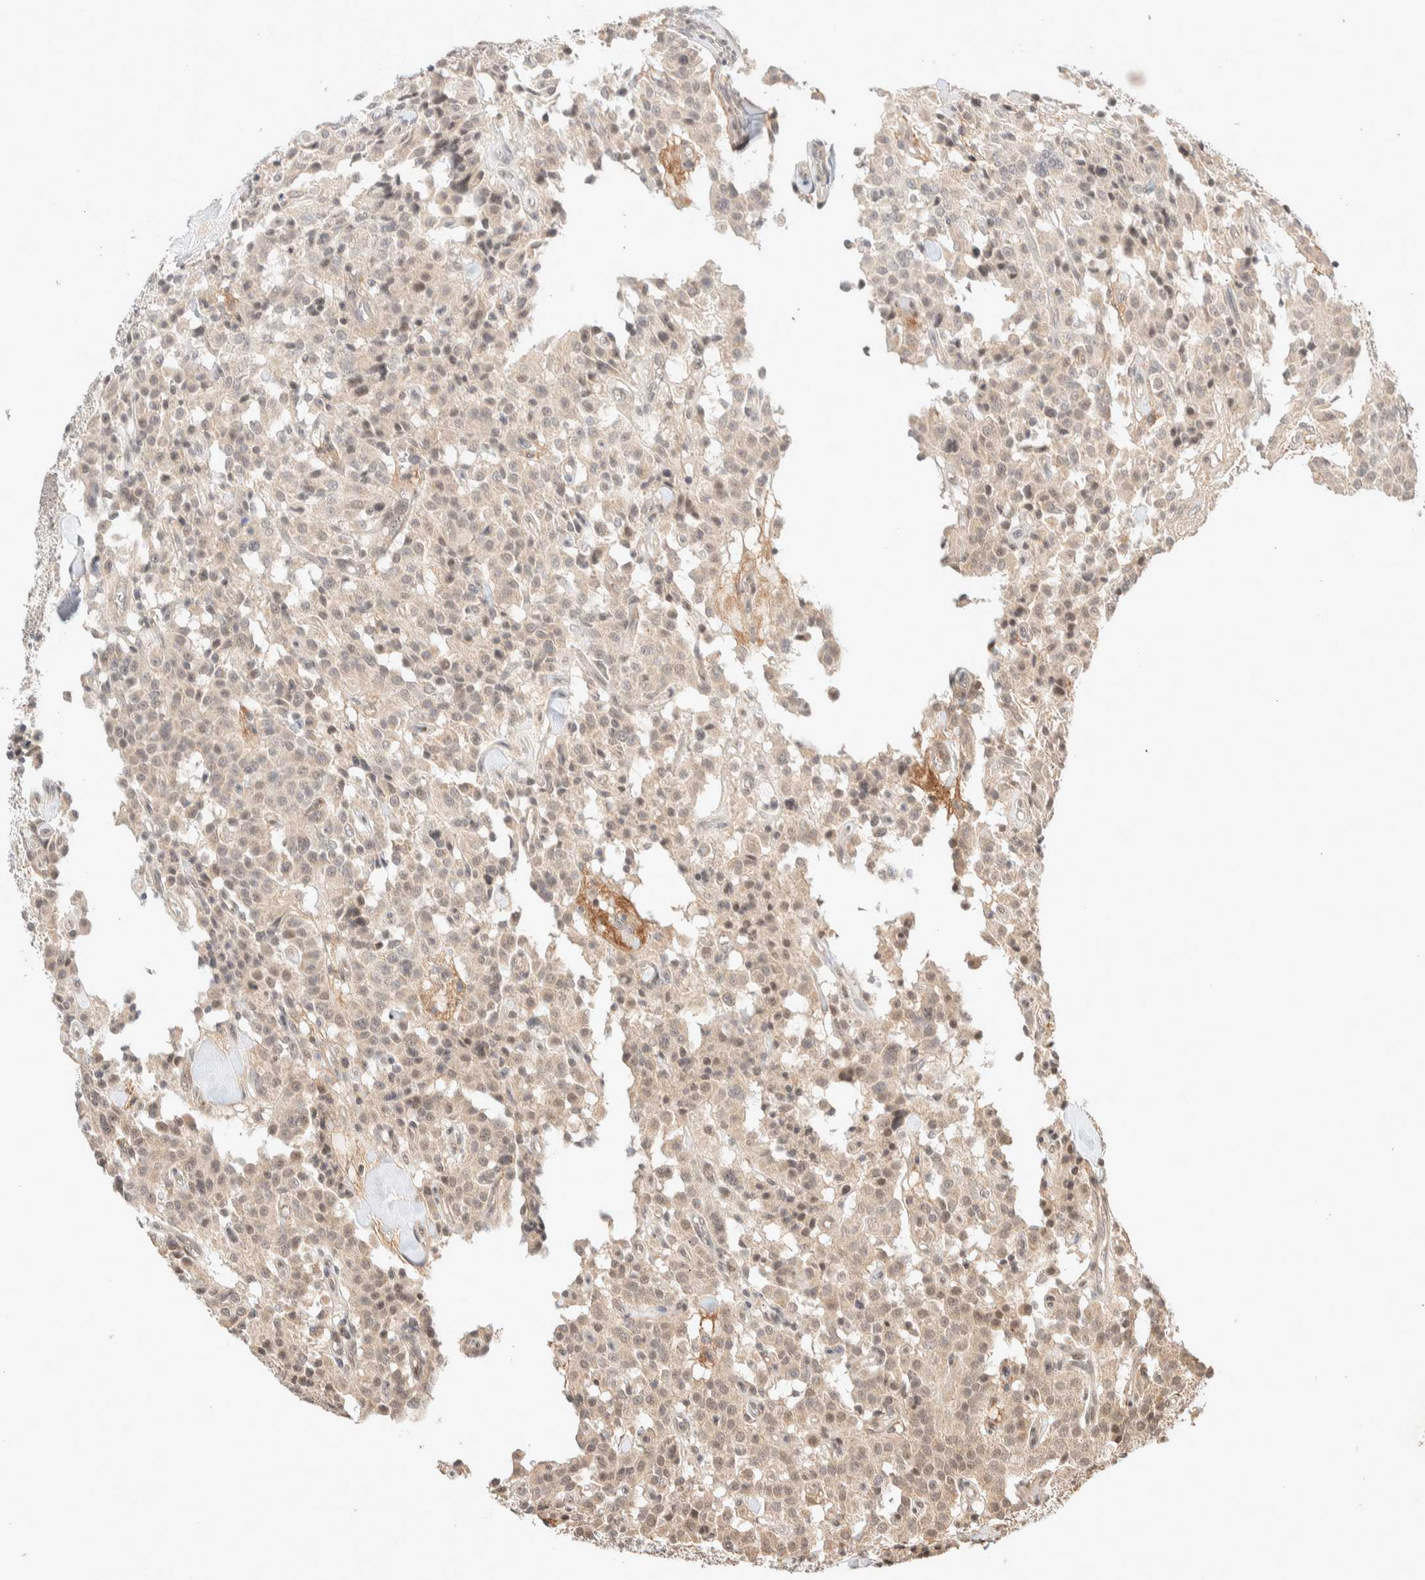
{"staining": {"intensity": "weak", "quantity": "<25%", "location": "nuclear"}, "tissue": "carcinoid", "cell_type": "Tumor cells", "image_type": "cancer", "snomed": [{"axis": "morphology", "description": "Carcinoid, malignant, NOS"}, {"axis": "topography", "description": "Lung"}], "caption": "Protein analysis of malignant carcinoid reveals no significant staining in tumor cells. (IHC, brightfield microscopy, high magnification).", "gene": "THRA", "patient": {"sex": "male", "age": 30}}